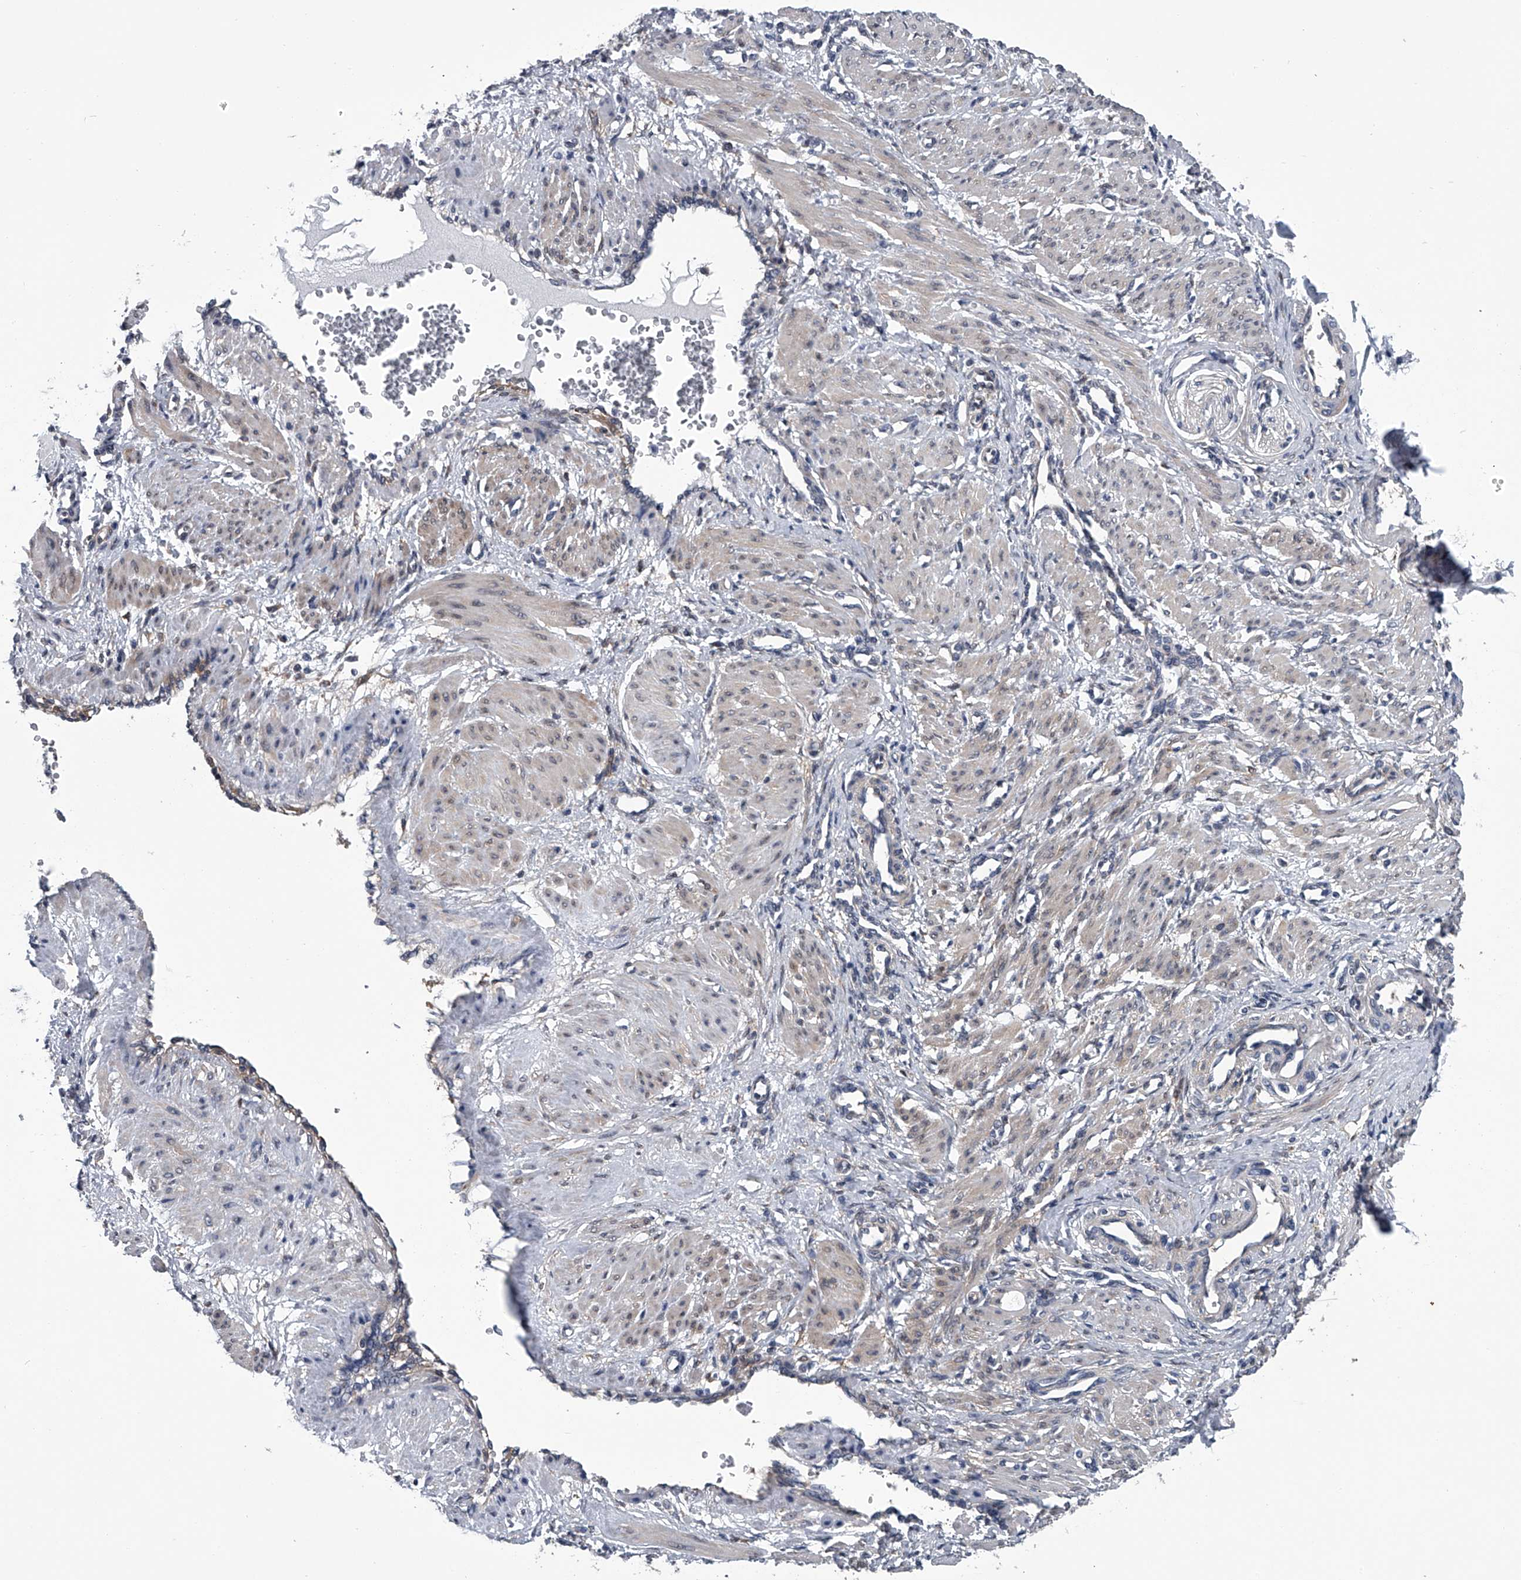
{"staining": {"intensity": "weak", "quantity": "<25%", "location": "cytoplasmic/membranous"}, "tissue": "smooth muscle", "cell_type": "Smooth muscle cells", "image_type": "normal", "snomed": [{"axis": "morphology", "description": "Normal tissue, NOS"}, {"axis": "topography", "description": "Endometrium"}], "caption": "Smooth muscle cells show no significant protein positivity in benign smooth muscle. (DAB (3,3'-diaminobenzidine) immunohistochemistry (IHC) with hematoxylin counter stain).", "gene": "PPP2R5D", "patient": {"sex": "female", "age": 33}}